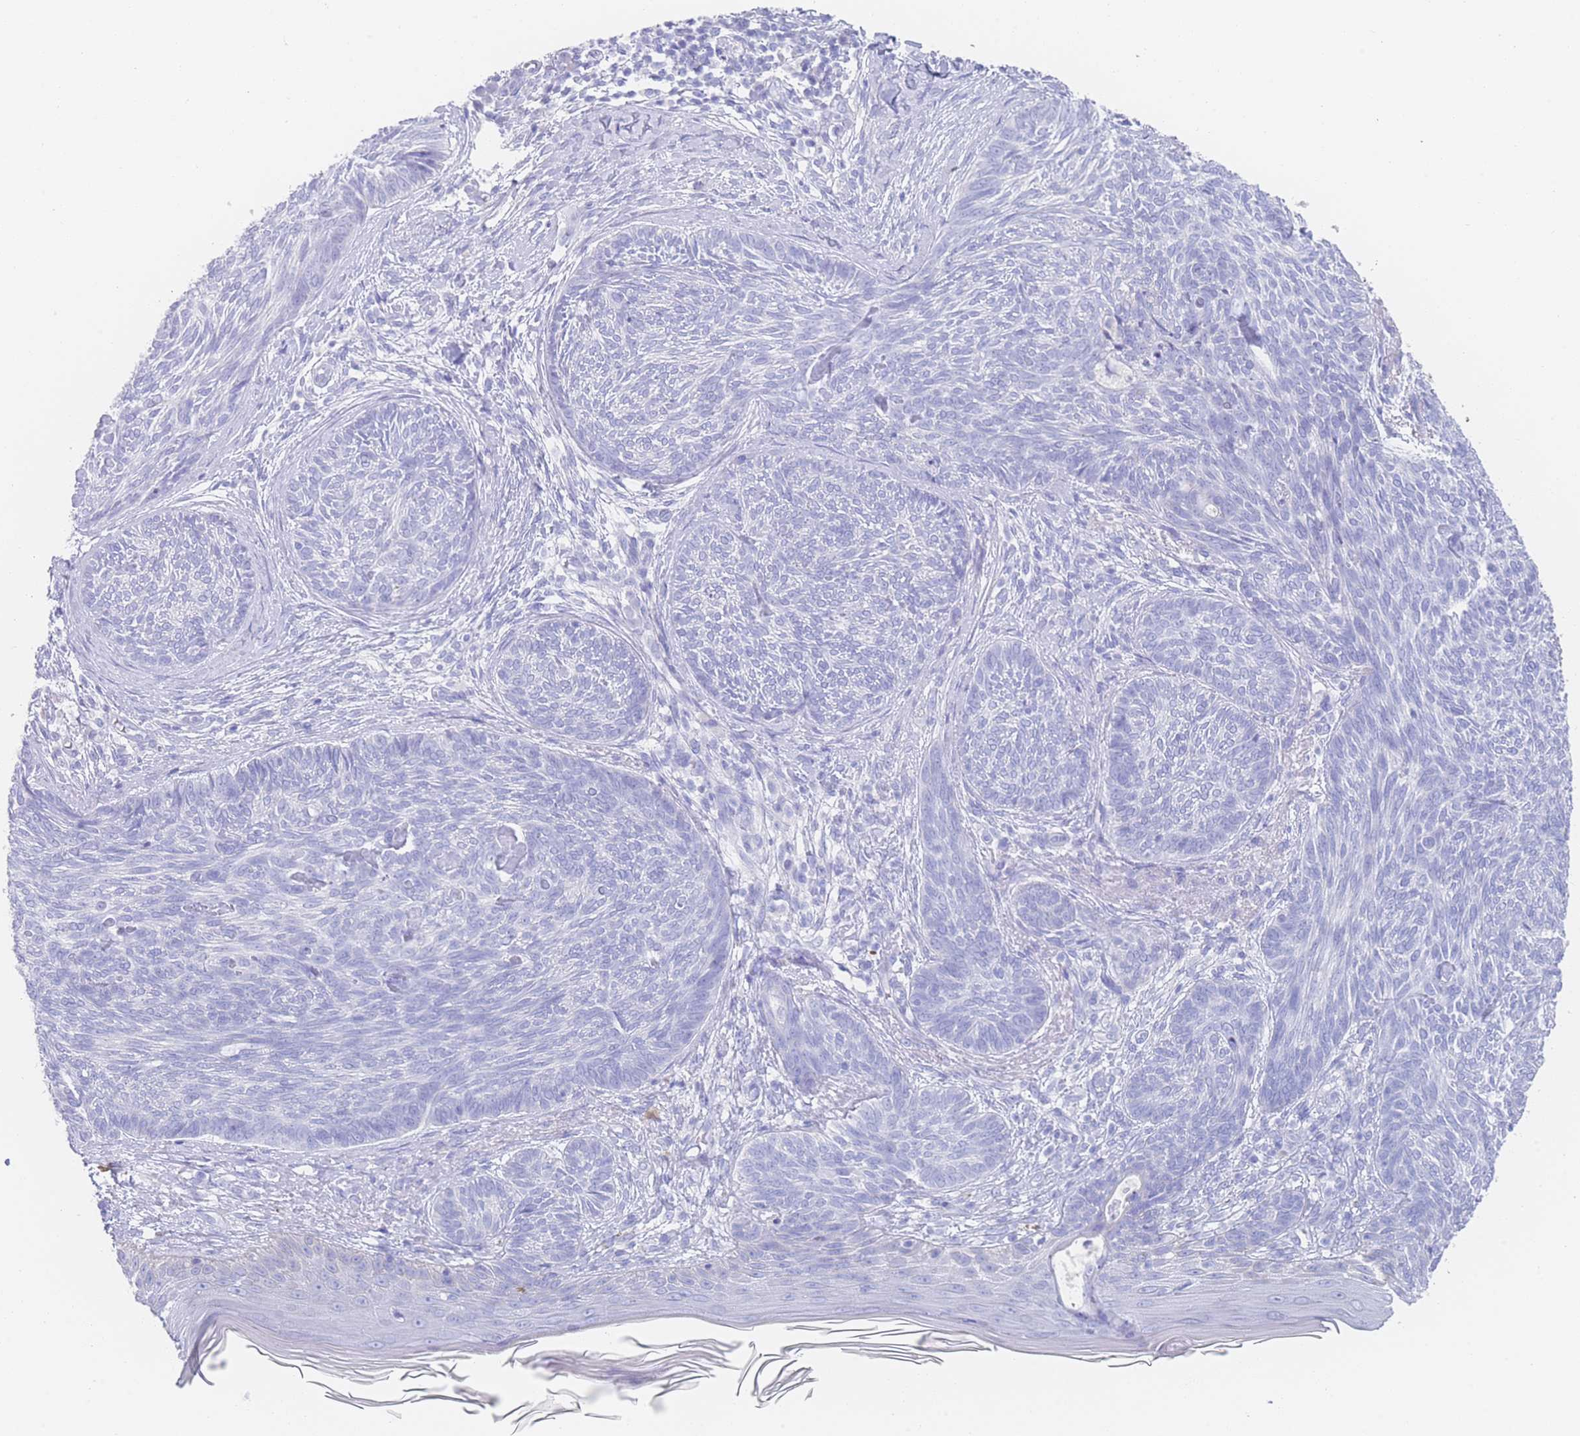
{"staining": {"intensity": "negative", "quantity": "none", "location": "none"}, "tissue": "skin cancer", "cell_type": "Tumor cells", "image_type": "cancer", "snomed": [{"axis": "morphology", "description": "Basal cell carcinoma"}, {"axis": "topography", "description": "Skin"}], "caption": "Skin cancer stained for a protein using immunohistochemistry displays no staining tumor cells.", "gene": "LRRC37A", "patient": {"sex": "male", "age": 73}}